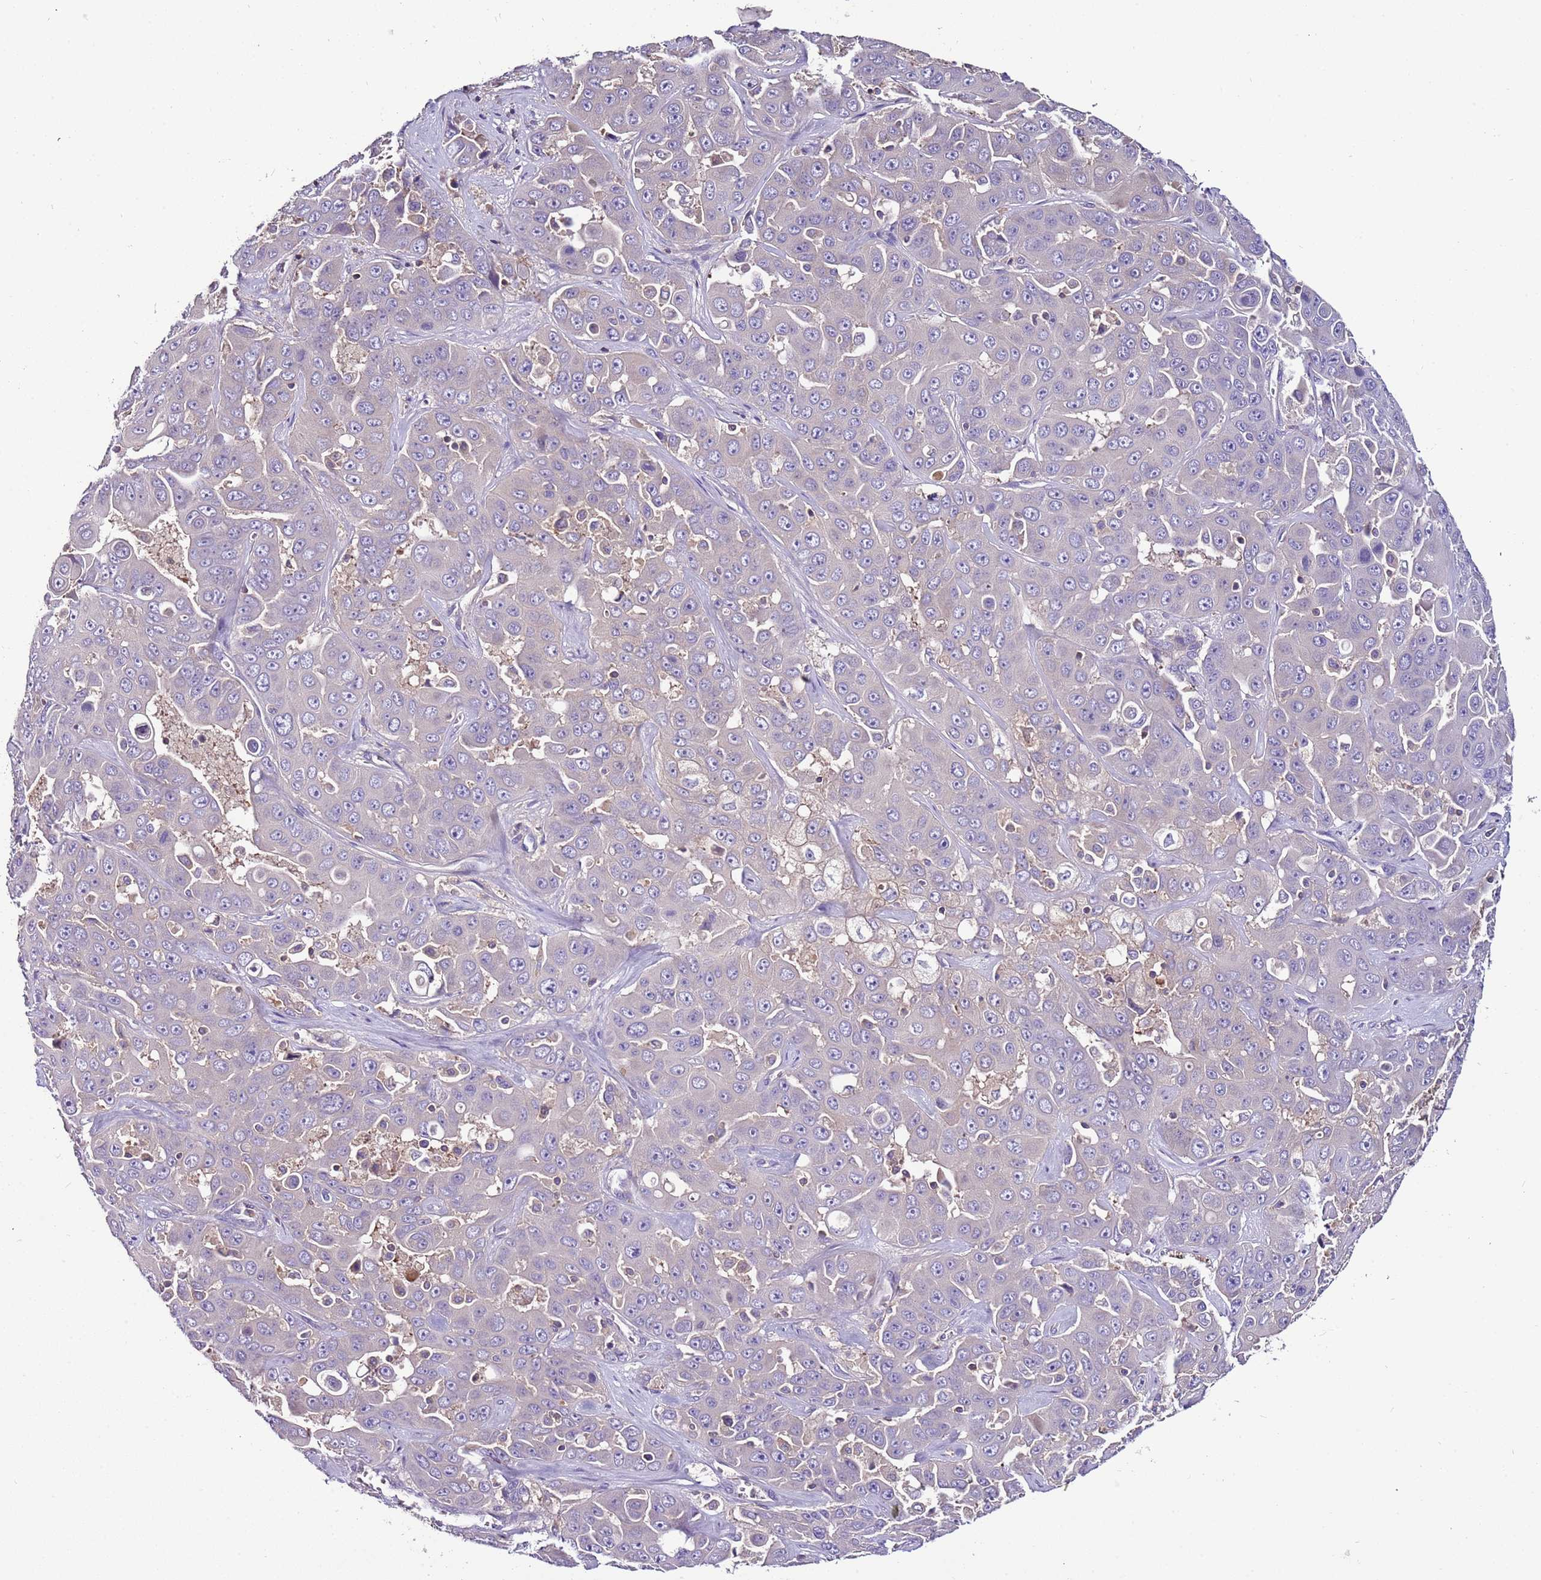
{"staining": {"intensity": "negative", "quantity": "none", "location": "none"}, "tissue": "liver cancer", "cell_type": "Tumor cells", "image_type": "cancer", "snomed": [{"axis": "morphology", "description": "Cholangiocarcinoma"}, {"axis": "topography", "description": "Liver"}], "caption": "Liver cancer was stained to show a protein in brown. There is no significant staining in tumor cells.", "gene": "IGIP", "patient": {"sex": "female", "age": 52}}